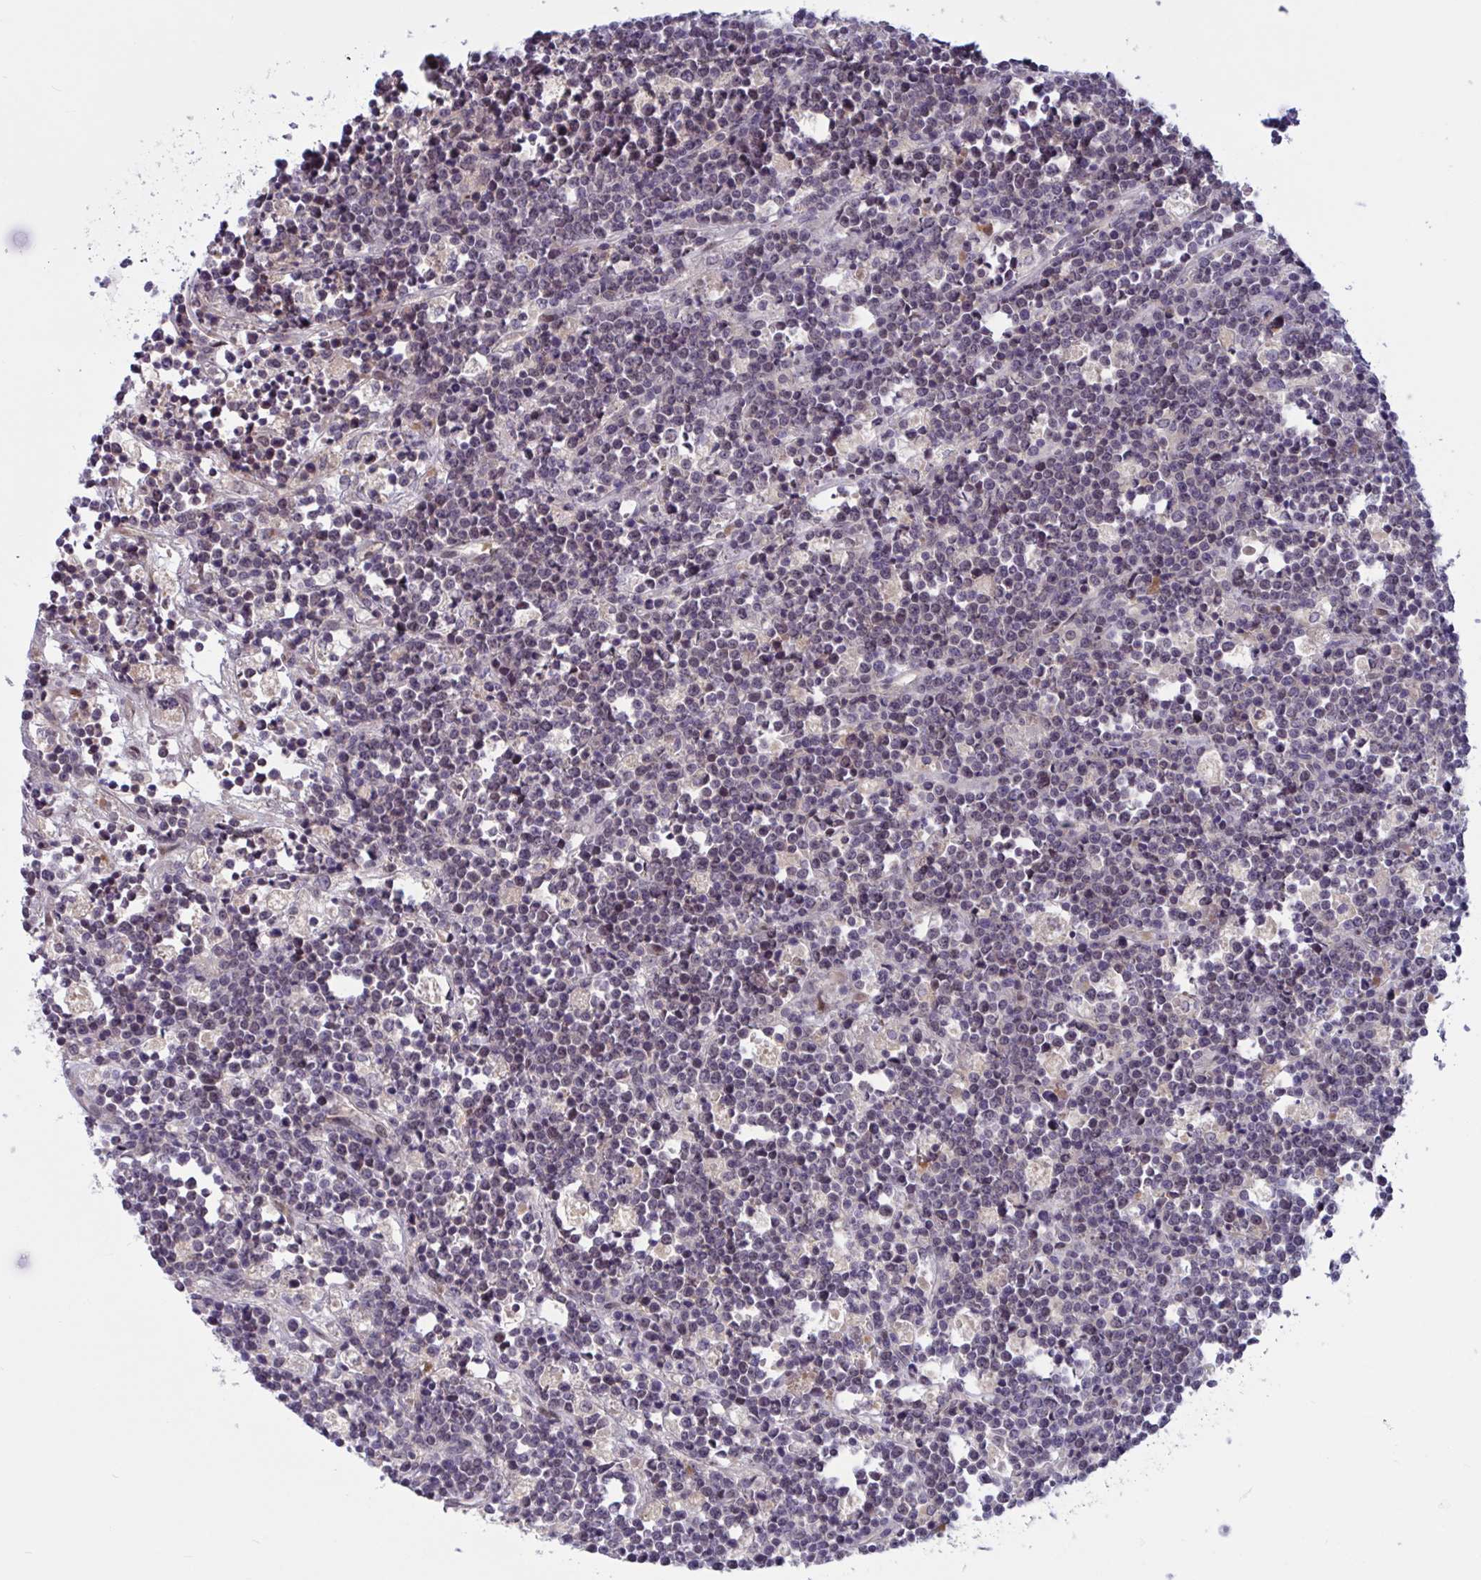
{"staining": {"intensity": "weak", "quantity": "<25%", "location": "nuclear"}, "tissue": "lymphoma", "cell_type": "Tumor cells", "image_type": "cancer", "snomed": [{"axis": "morphology", "description": "Malignant lymphoma, non-Hodgkin's type, High grade"}, {"axis": "topography", "description": "Ovary"}], "caption": "A high-resolution image shows immunohistochemistry staining of lymphoma, which displays no significant positivity in tumor cells.", "gene": "TSN", "patient": {"sex": "female", "age": 56}}